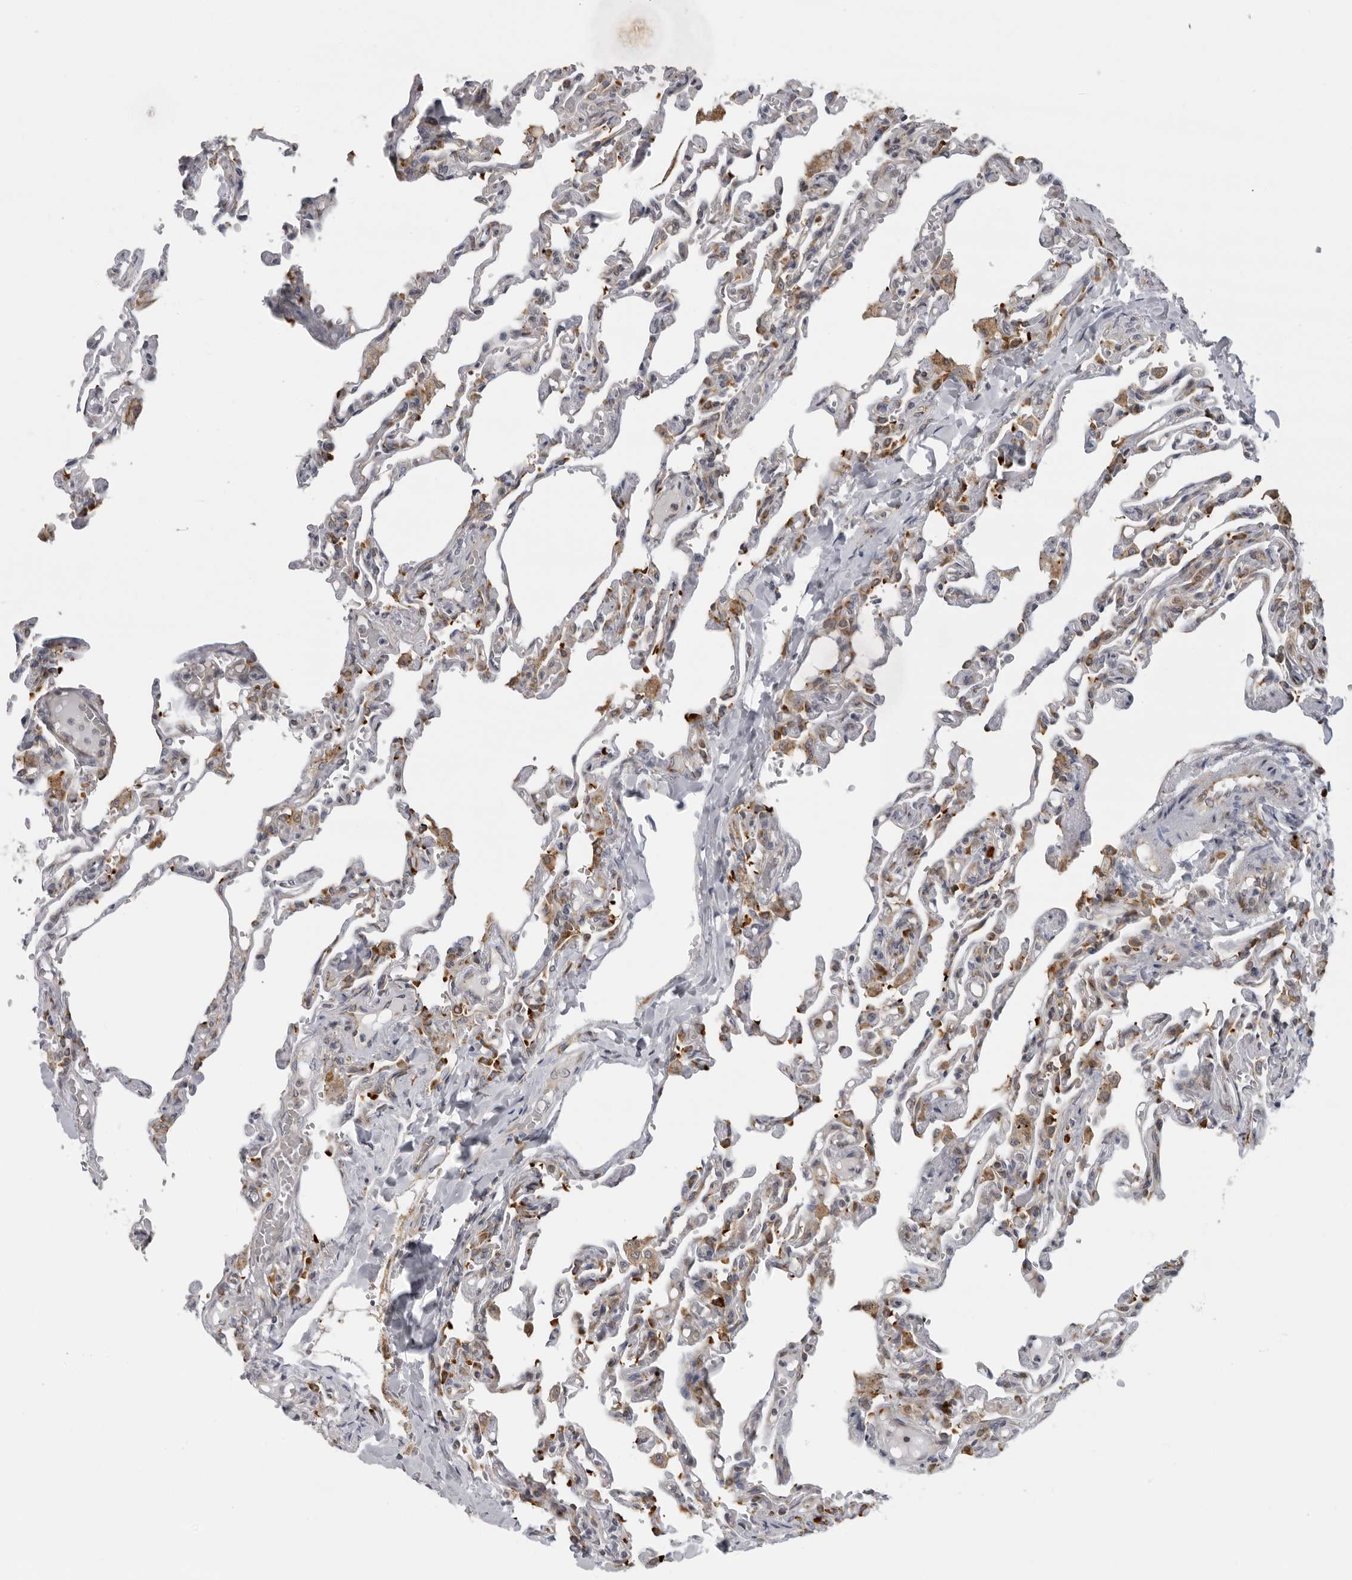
{"staining": {"intensity": "weak", "quantity": "<25%", "location": "cytoplasmic/membranous"}, "tissue": "lung", "cell_type": "Alveolar cells", "image_type": "normal", "snomed": [{"axis": "morphology", "description": "Normal tissue, NOS"}, {"axis": "topography", "description": "Lung"}], "caption": "Immunohistochemical staining of unremarkable lung exhibits no significant expression in alveolar cells. (Stains: DAB immunohistochemistry with hematoxylin counter stain, Microscopy: brightfield microscopy at high magnification).", "gene": "ALPK2", "patient": {"sex": "male", "age": 21}}